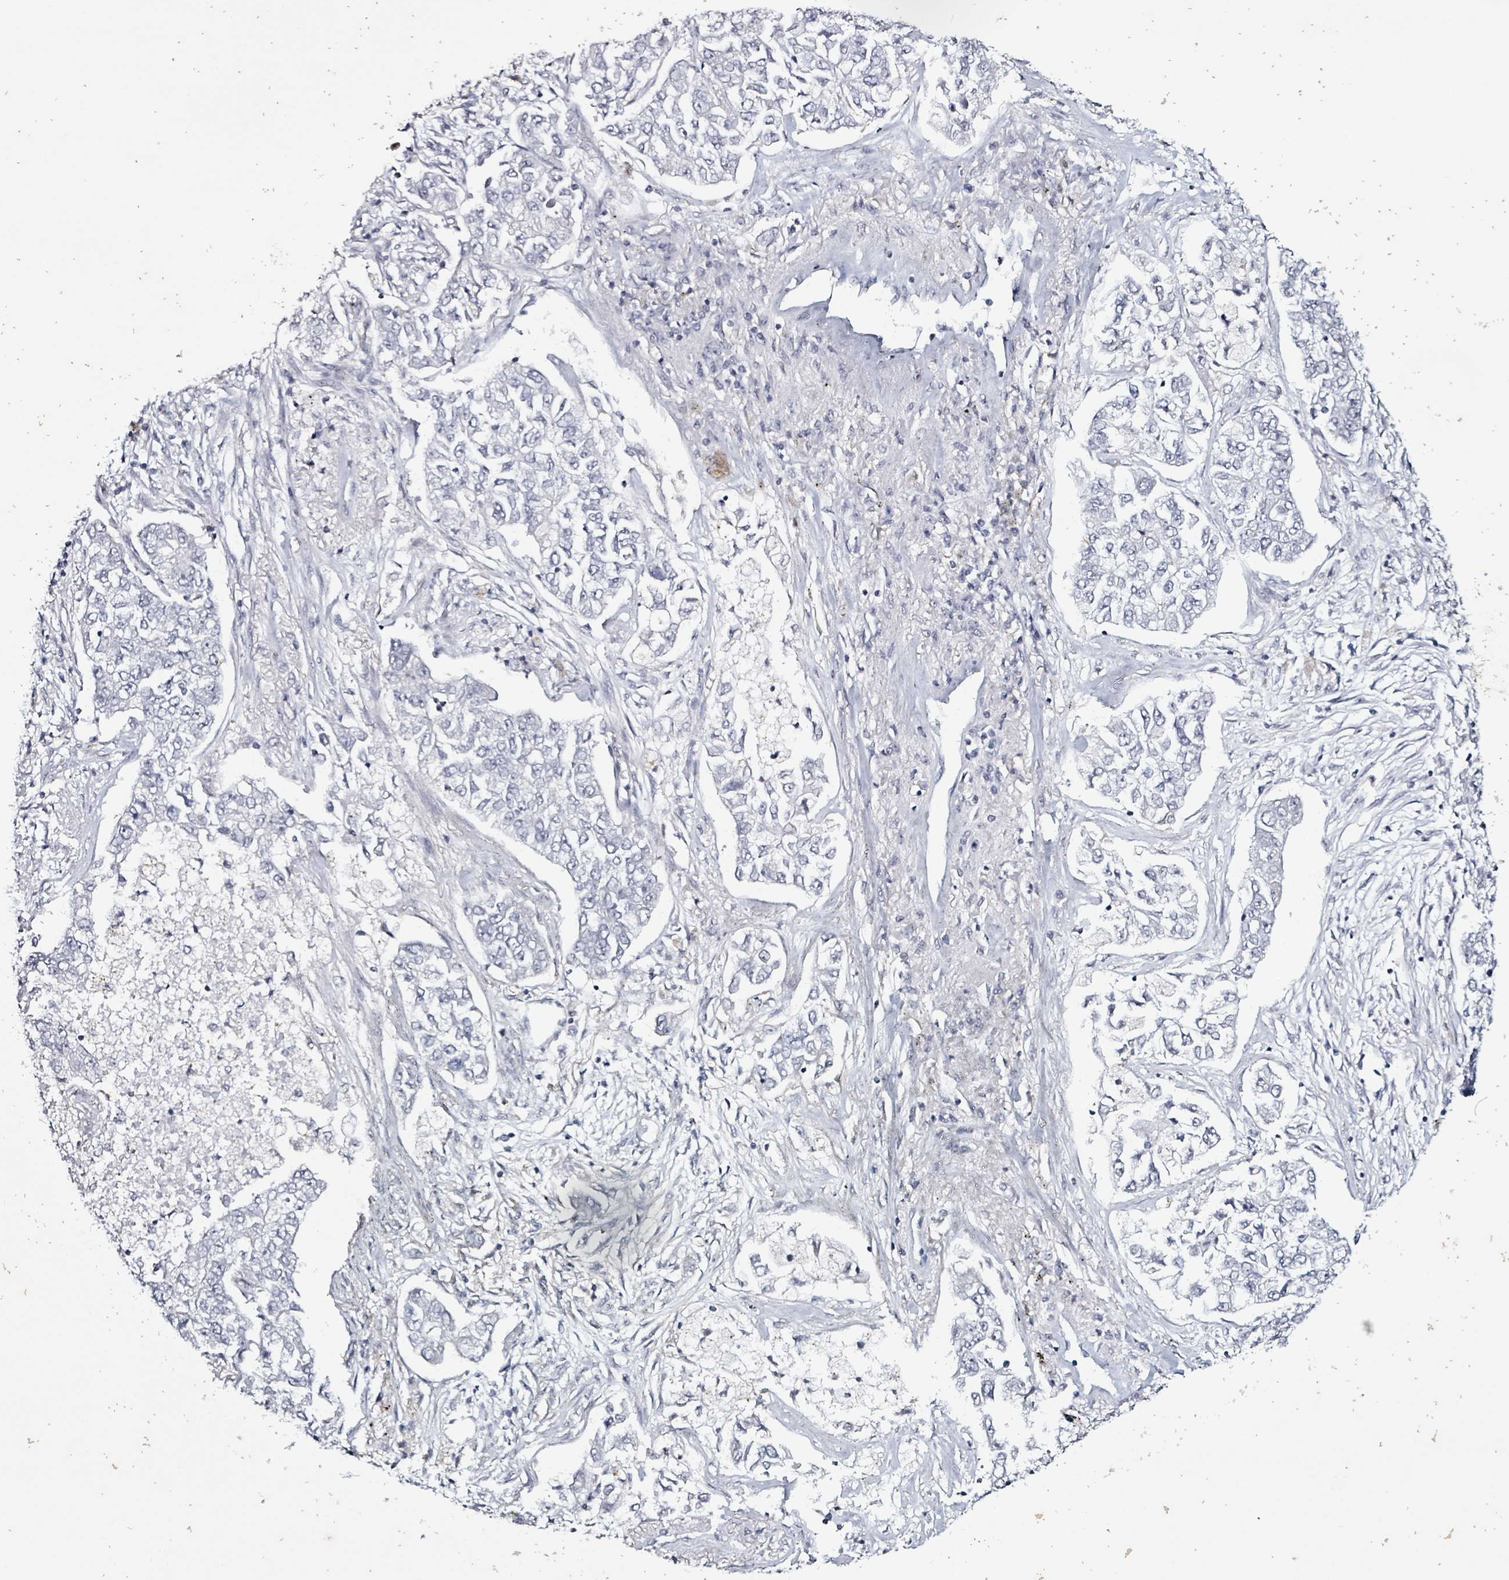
{"staining": {"intensity": "negative", "quantity": "none", "location": "none"}, "tissue": "lung cancer", "cell_type": "Tumor cells", "image_type": "cancer", "snomed": [{"axis": "morphology", "description": "Adenocarcinoma, NOS"}, {"axis": "topography", "description": "Lung"}], "caption": "IHC of lung cancer (adenocarcinoma) reveals no expression in tumor cells. (Stains: DAB immunohistochemistry with hematoxylin counter stain, Microscopy: brightfield microscopy at high magnification).", "gene": "CA9", "patient": {"sex": "male", "age": 49}}